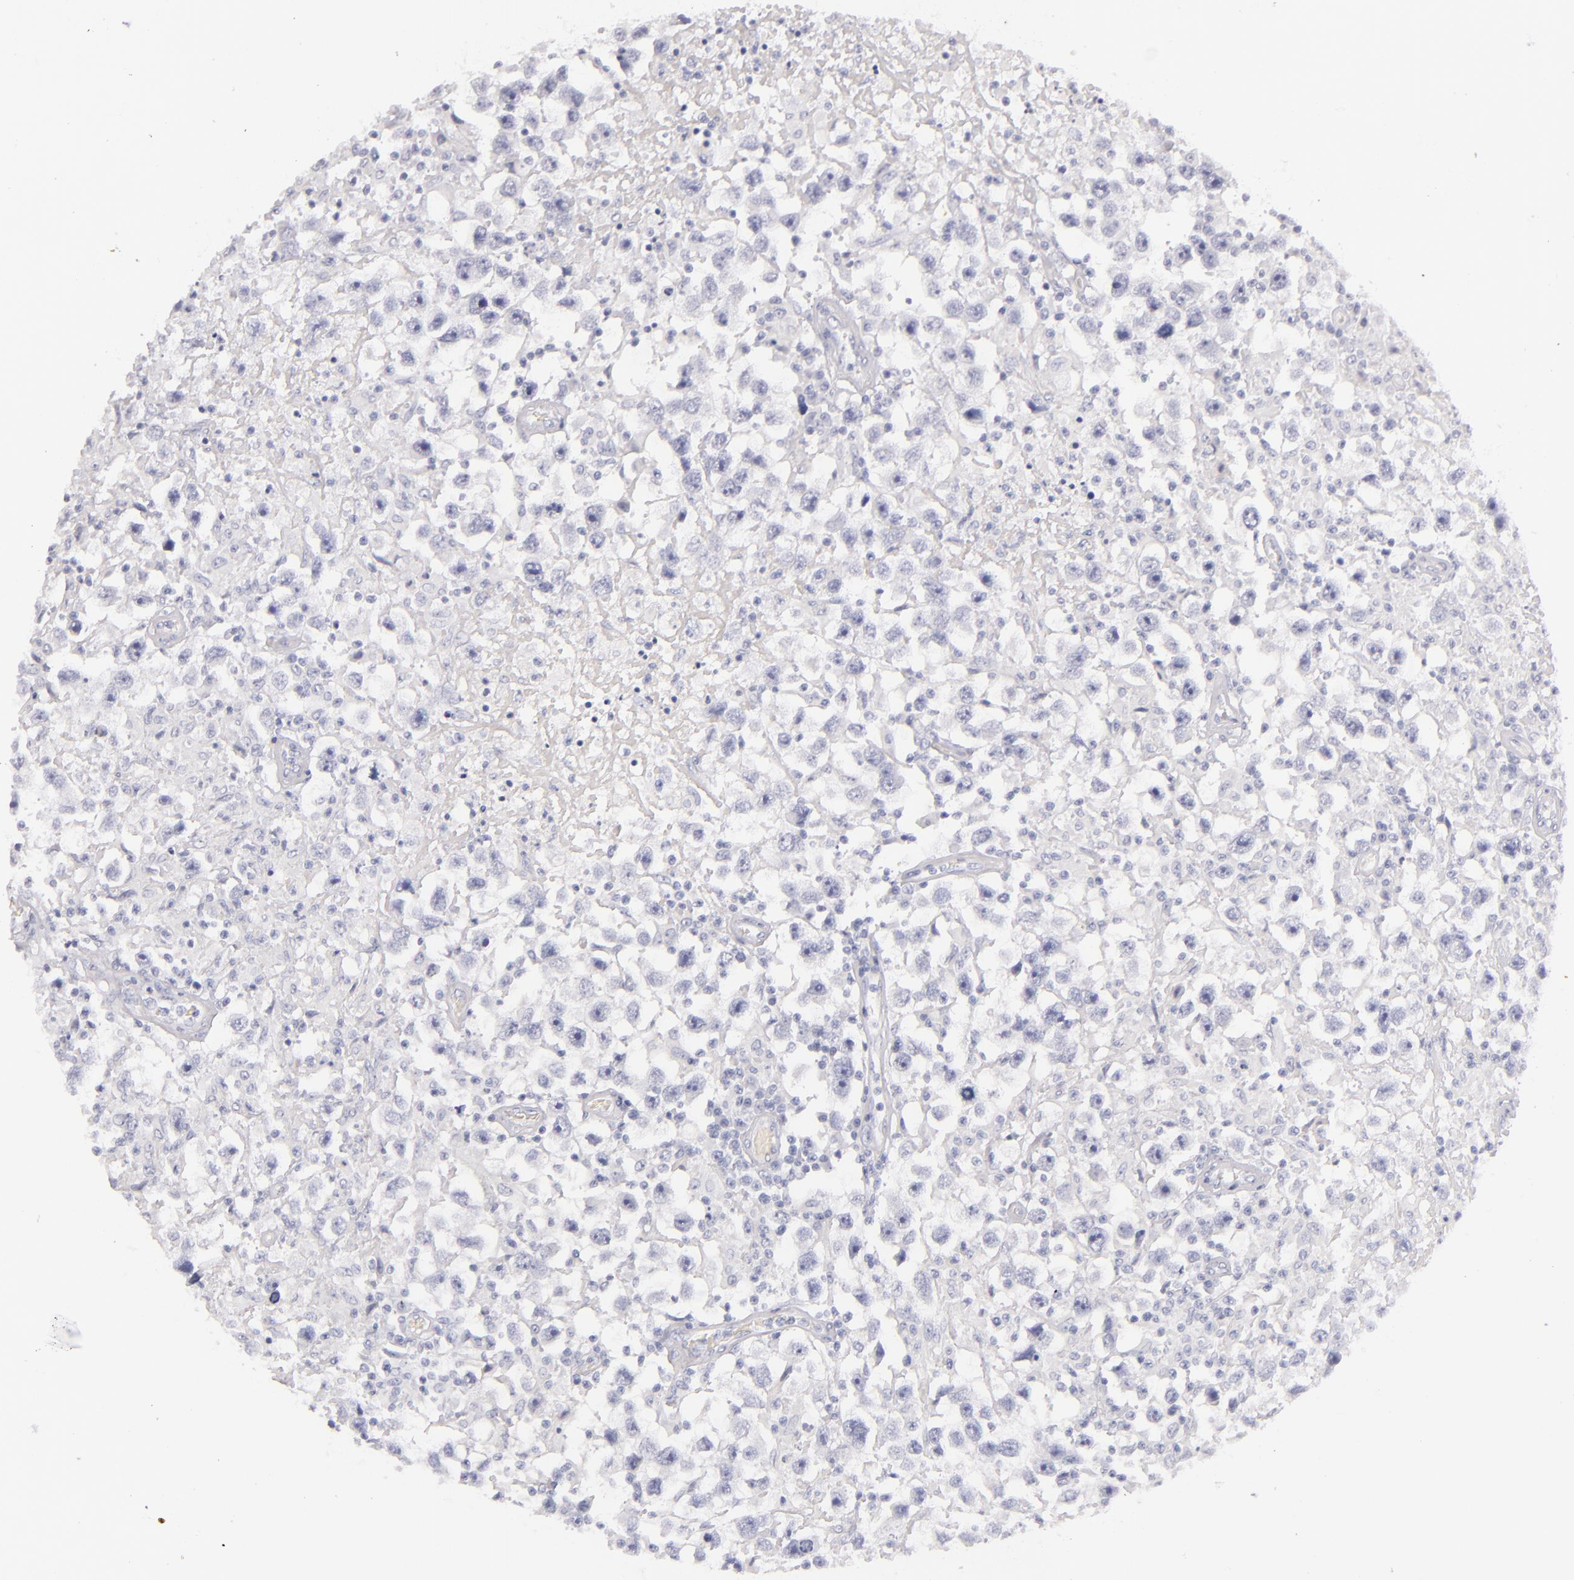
{"staining": {"intensity": "negative", "quantity": "none", "location": "none"}, "tissue": "testis cancer", "cell_type": "Tumor cells", "image_type": "cancer", "snomed": [{"axis": "morphology", "description": "Seminoma, NOS"}, {"axis": "topography", "description": "Testis"}], "caption": "DAB (3,3'-diaminobenzidine) immunohistochemical staining of testis seminoma demonstrates no significant positivity in tumor cells.", "gene": "TPSD1", "patient": {"sex": "male", "age": 34}}